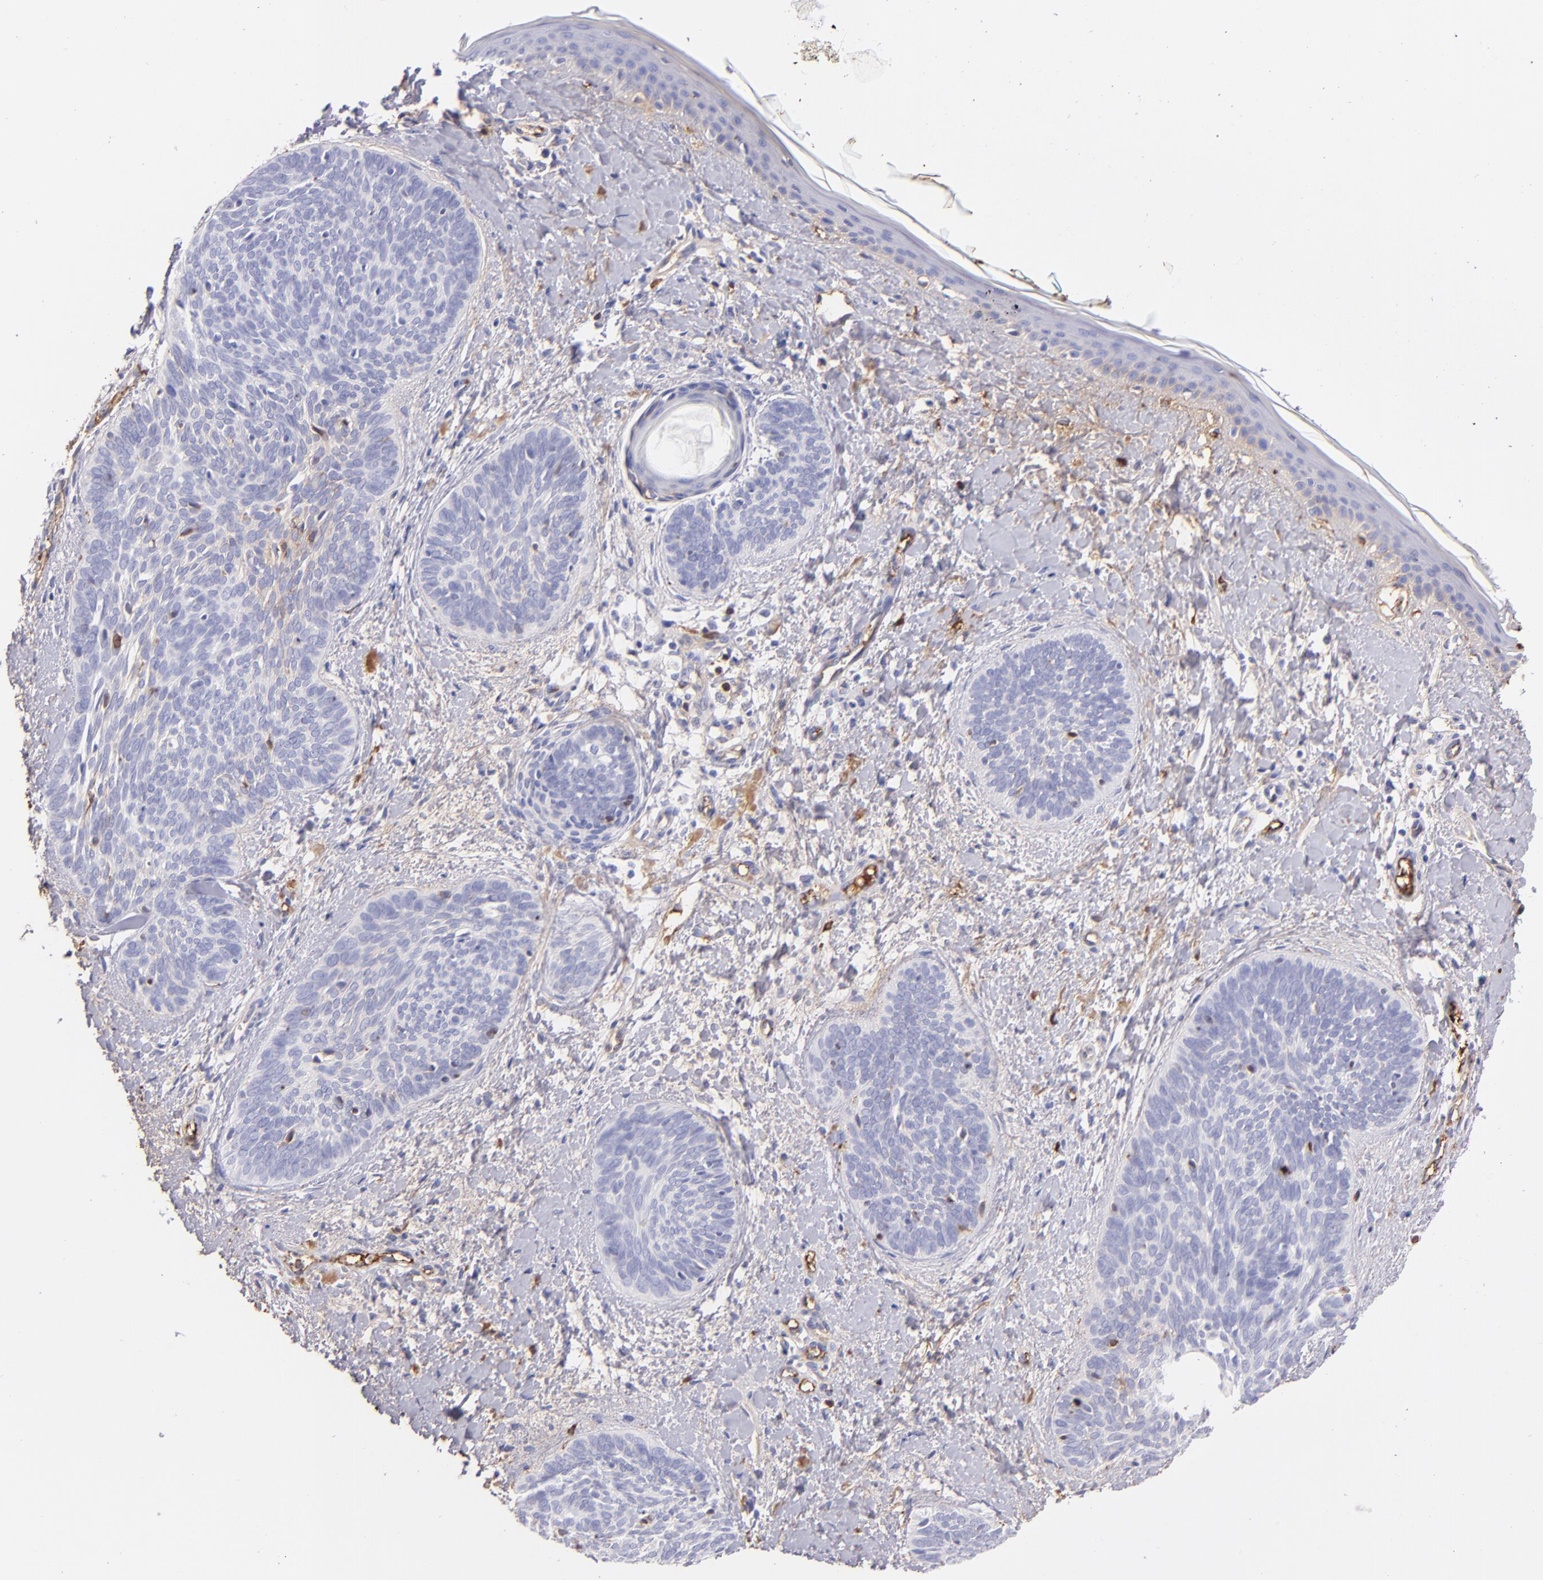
{"staining": {"intensity": "negative", "quantity": "none", "location": "none"}, "tissue": "skin cancer", "cell_type": "Tumor cells", "image_type": "cancer", "snomed": [{"axis": "morphology", "description": "Basal cell carcinoma"}, {"axis": "topography", "description": "Skin"}], "caption": "Skin cancer was stained to show a protein in brown. There is no significant staining in tumor cells.", "gene": "FGB", "patient": {"sex": "female", "age": 81}}